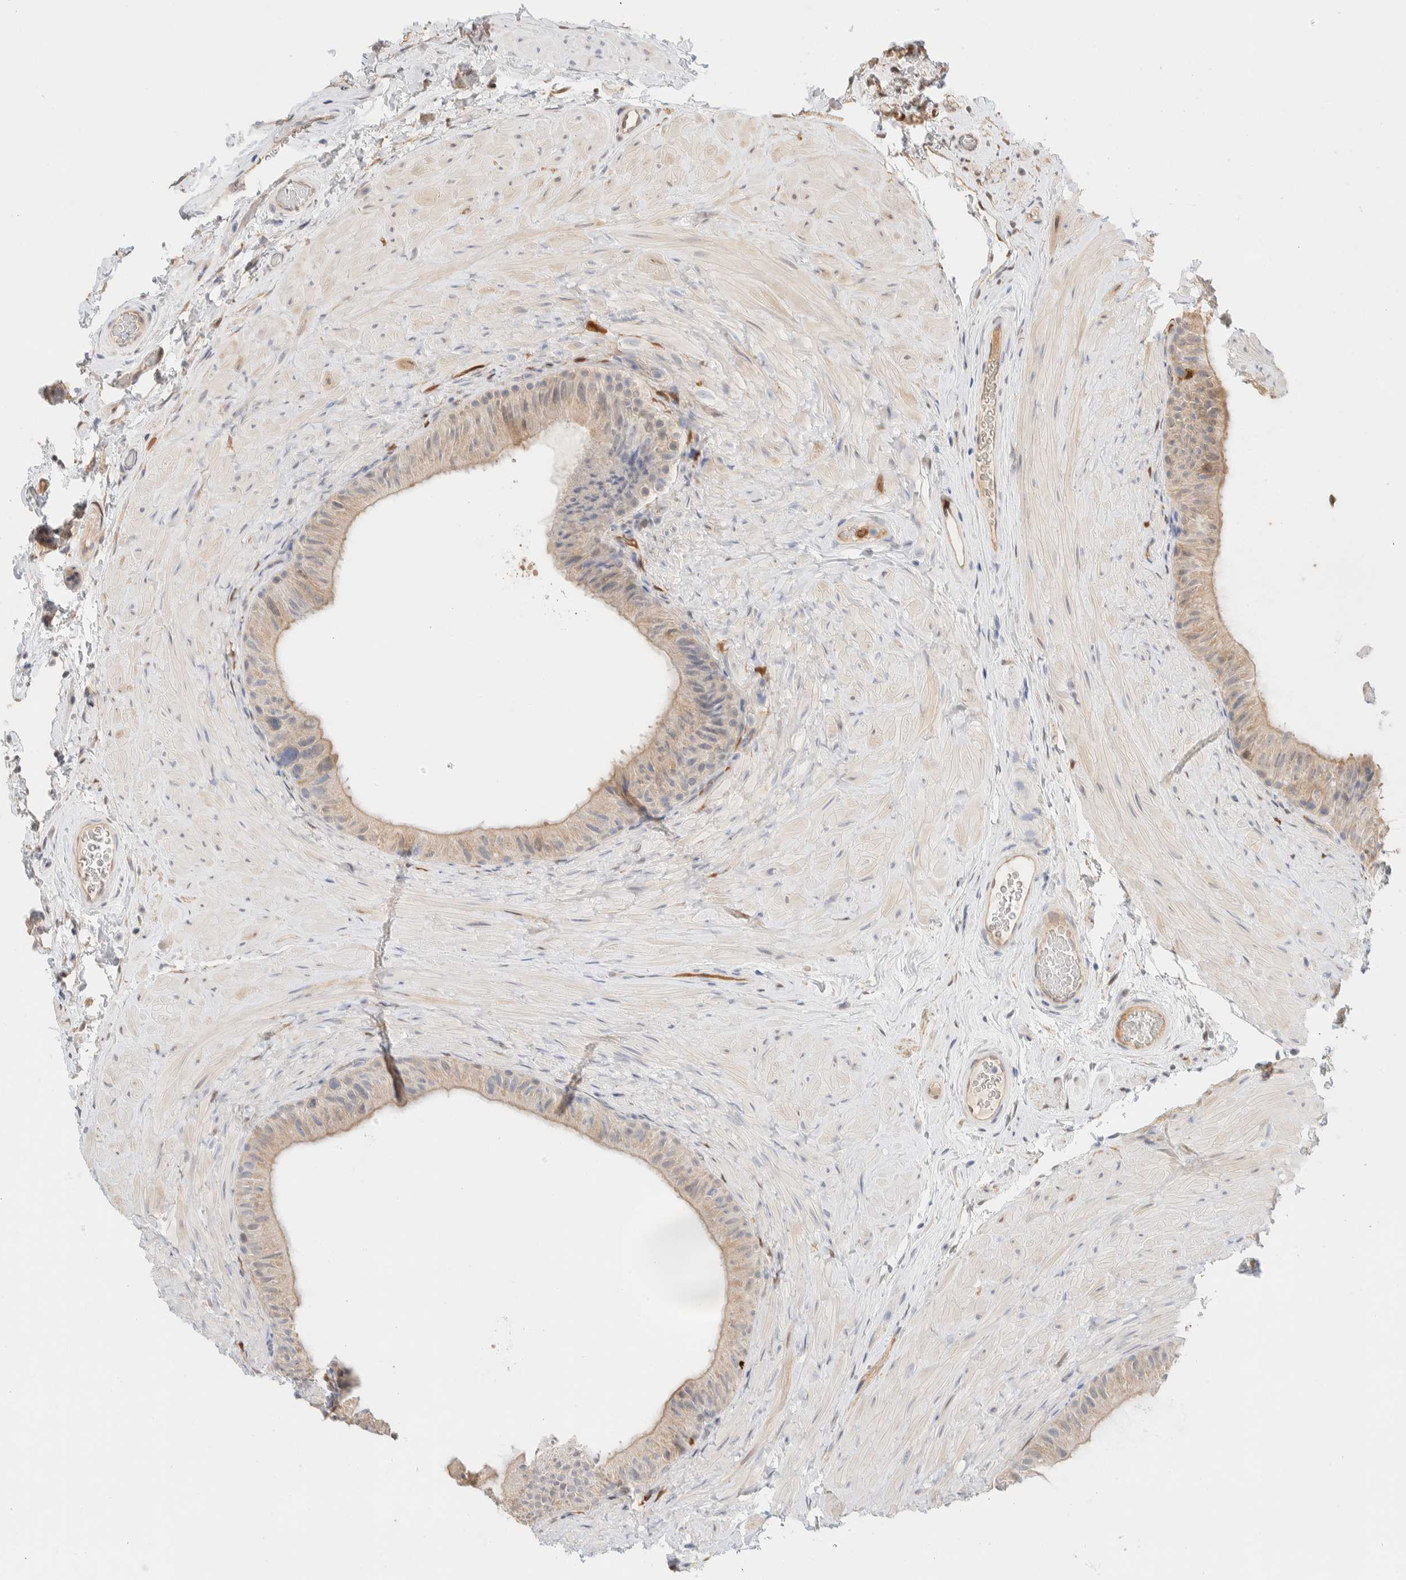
{"staining": {"intensity": "weak", "quantity": "25%-75%", "location": "cytoplasmic/membranous"}, "tissue": "epididymis", "cell_type": "Glandular cells", "image_type": "normal", "snomed": [{"axis": "morphology", "description": "Normal tissue, NOS"}, {"axis": "topography", "description": "Epididymis"}], "caption": "A photomicrograph showing weak cytoplasmic/membranous staining in about 25%-75% of glandular cells in normal epididymis, as visualized by brown immunohistochemical staining.", "gene": "SETD4", "patient": {"sex": "male", "age": 49}}